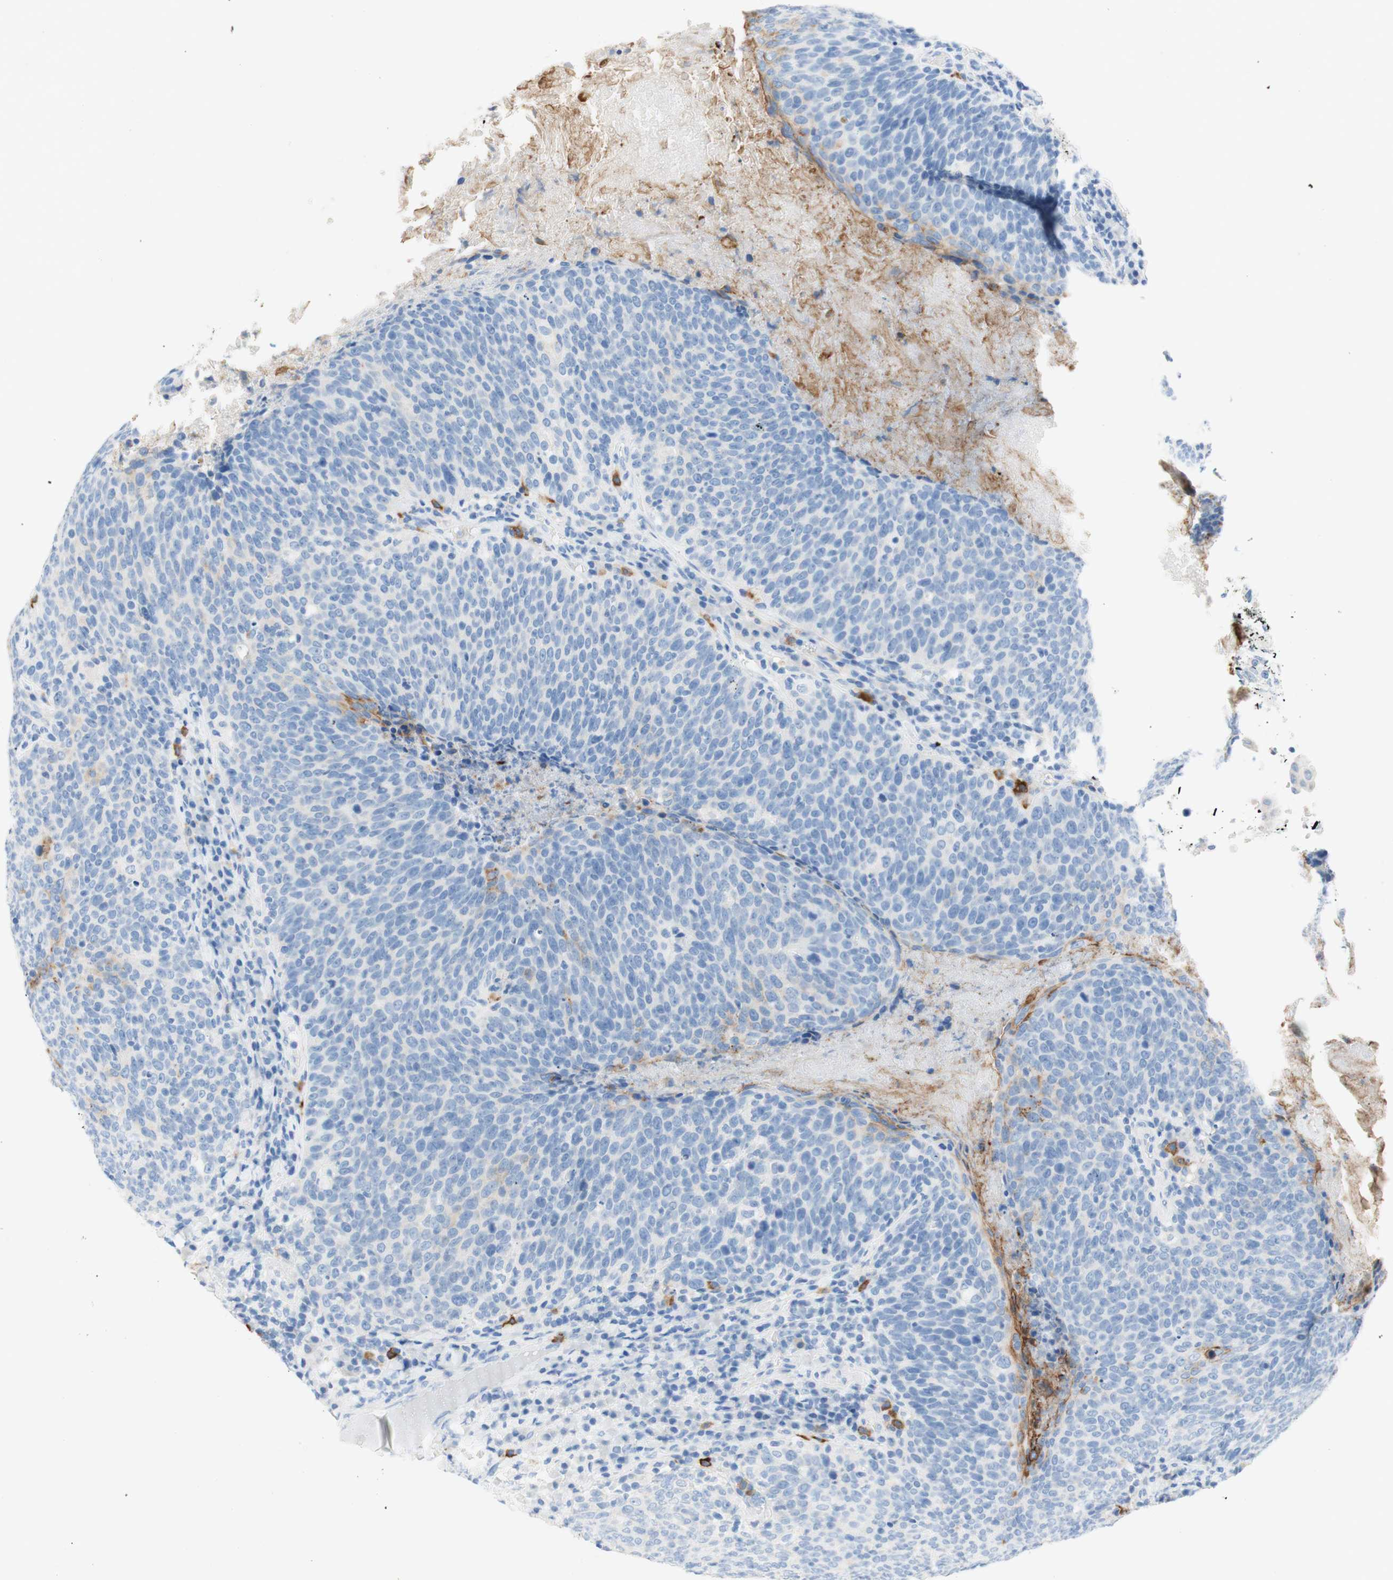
{"staining": {"intensity": "weak", "quantity": "<25%", "location": "cytoplasmic/membranous"}, "tissue": "head and neck cancer", "cell_type": "Tumor cells", "image_type": "cancer", "snomed": [{"axis": "morphology", "description": "Squamous cell carcinoma, NOS"}, {"axis": "morphology", "description": "Squamous cell carcinoma, metastatic, NOS"}, {"axis": "topography", "description": "Lymph node"}, {"axis": "topography", "description": "Head-Neck"}], "caption": "This is an immunohistochemistry histopathology image of human metastatic squamous cell carcinoma (head and neck). There is no positivity in tumor cells.", "gene": "CEACAM1", "patient": {"sex": "male", "age": 62}}